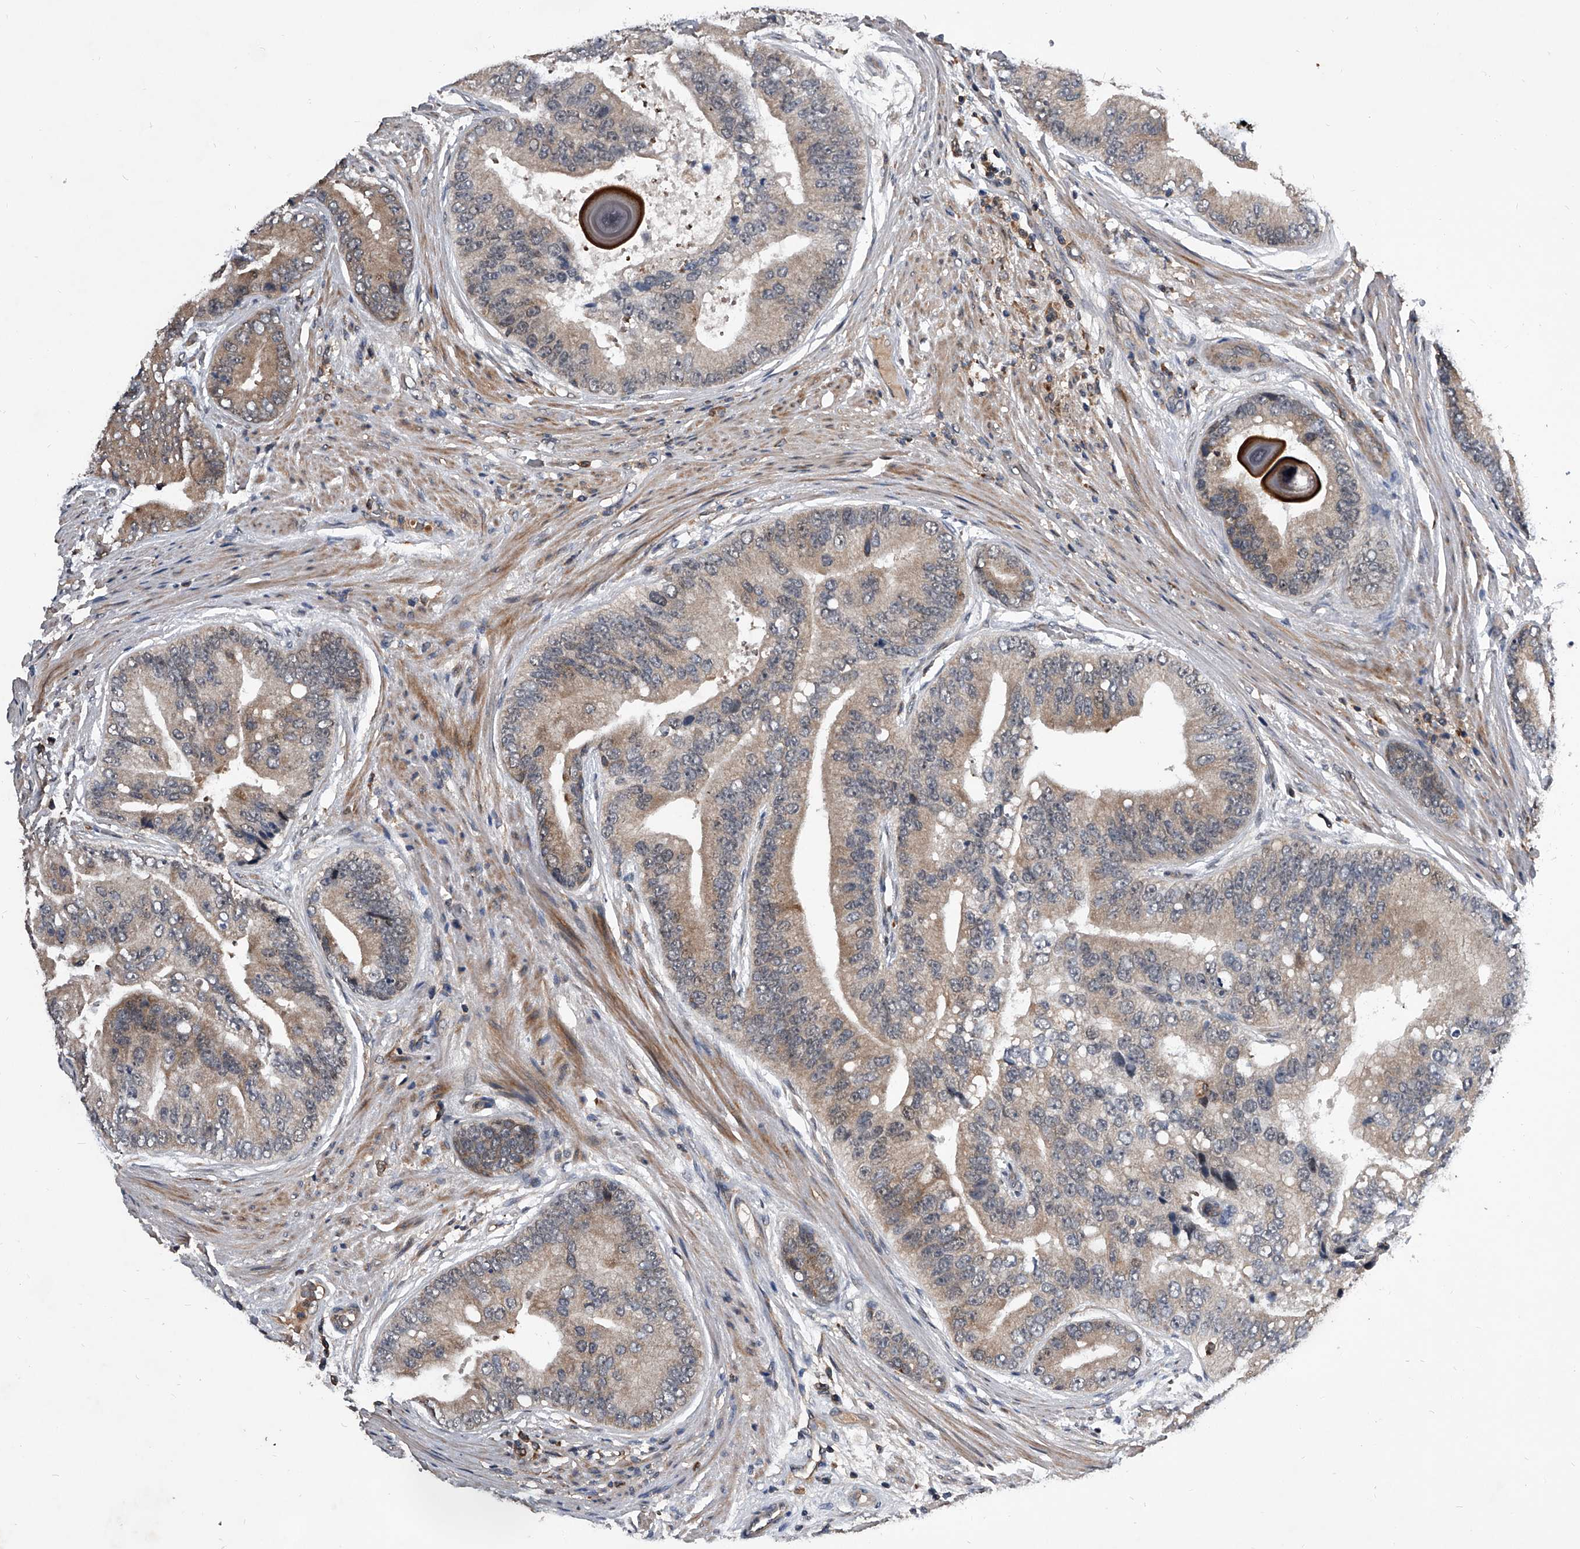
{"staining": {"intensity": "weak", "quantity": "25%-75%", "location": "cytoplasmic/membranous"}, "tissue": "prostate cancer", "cell_type": "Tumor cells", "image_type": "cancer", "snomed": [{"axis": "morphology", "description": "Adenocarcinoma, High grade"}, {"axis": "topography", "description": "Prostate"}], "caption": "Prostate cancer stained with a protein marker shows weak staining in tumor cells.", "gene": "ZNF30", "patient": {"sex": "male", "age": 70}}